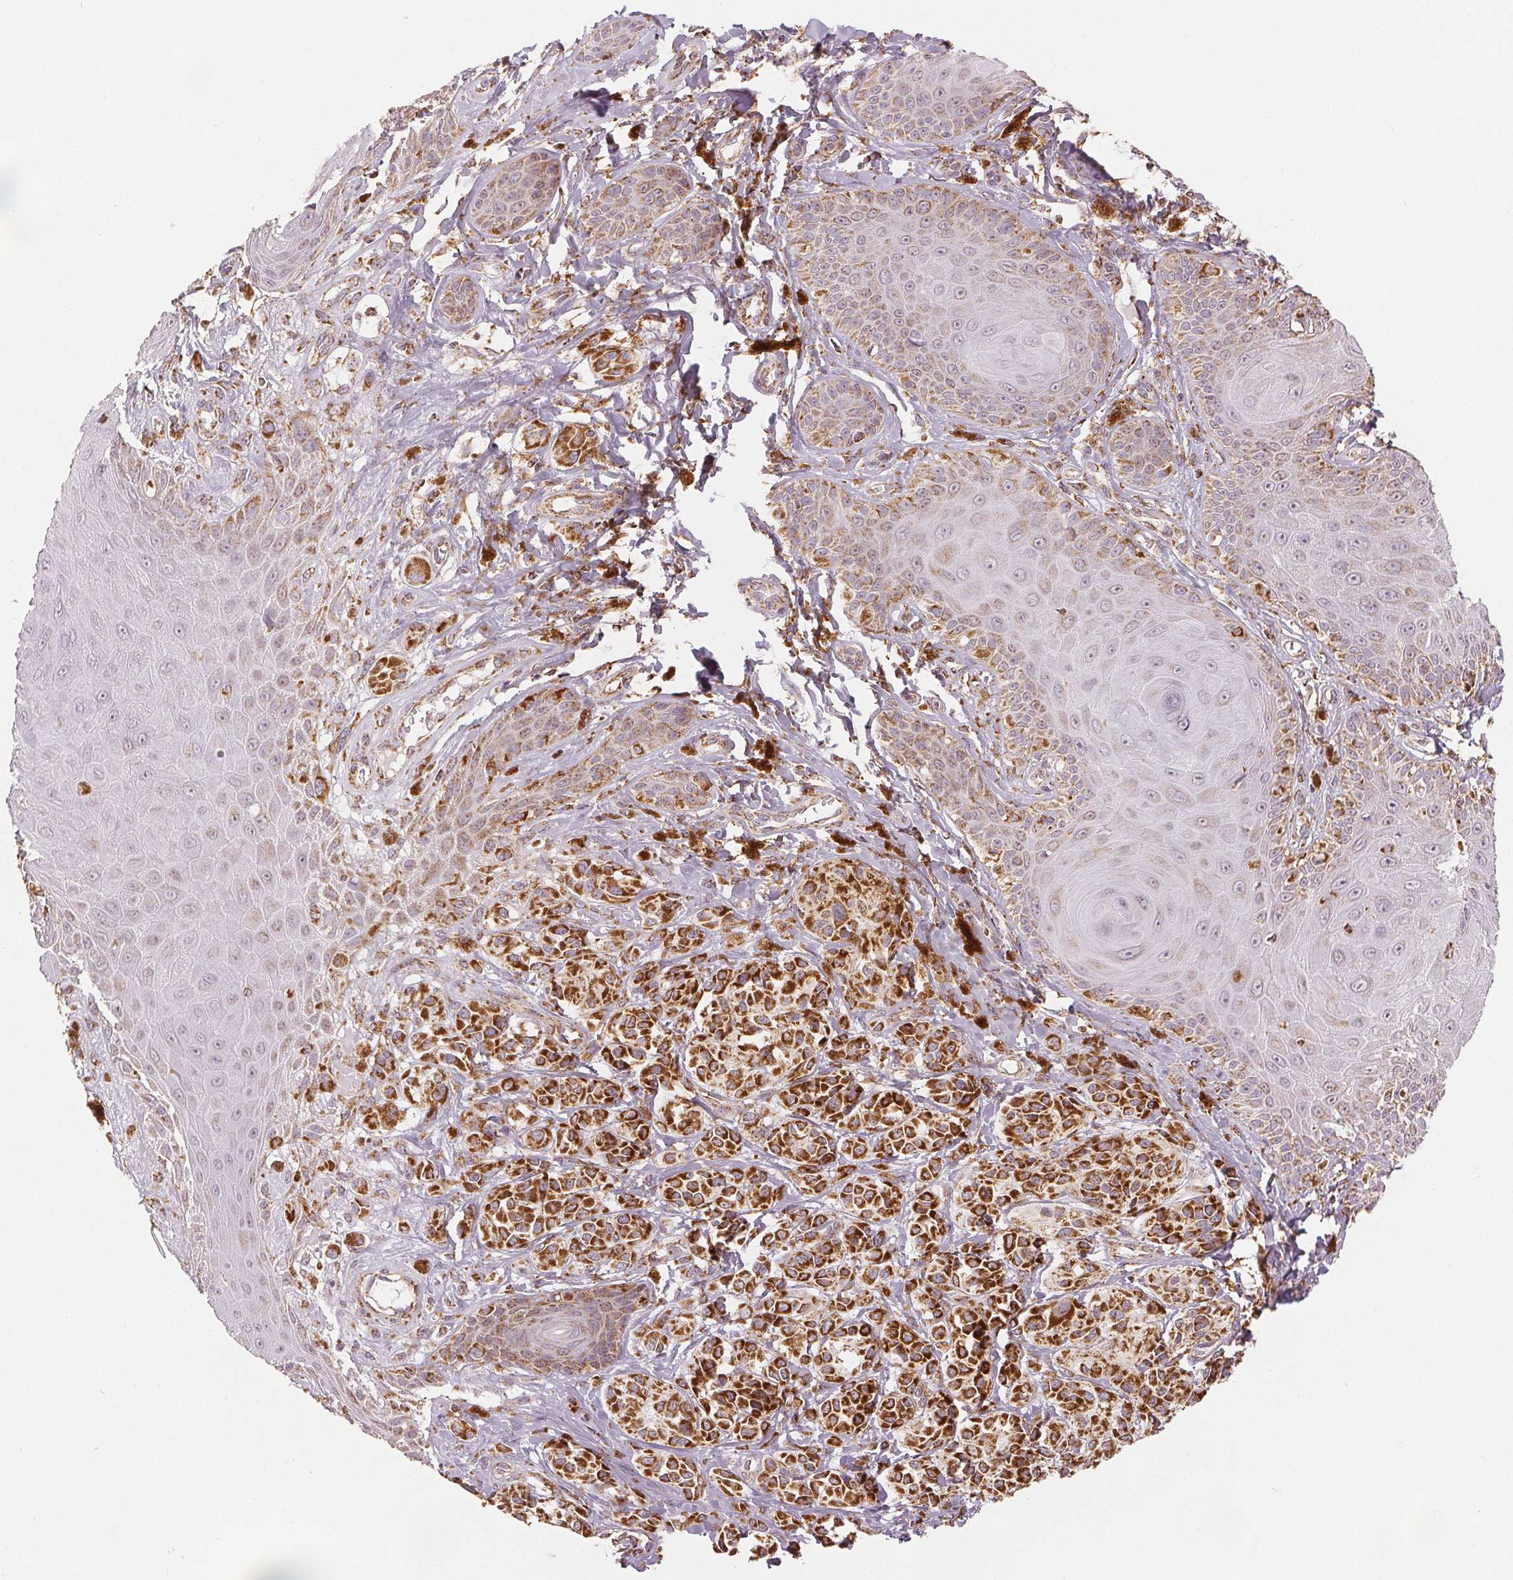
{"staining": {"intensity": "strong", "quantity": ">75%", "location": "cytoplasmic/membranous"}, "tissue": "melanoma", "cell_type": "Tumor cells", "image_type": "cancer", "snomed": [{"axis": "morphology", "description": "Malignant melanoma, NOS"}, {"axis": "topography", "description": "Skin"}], "caption": "An immunohistochemistry (IHC) micrograph of tumor tissue is shown. Protein staining in brown labels strong cytoplasmic/membranous positivity in melanoma within tumor cells.", "gene": "SDHB", "patient": {"sex": "female", "age": 80}}